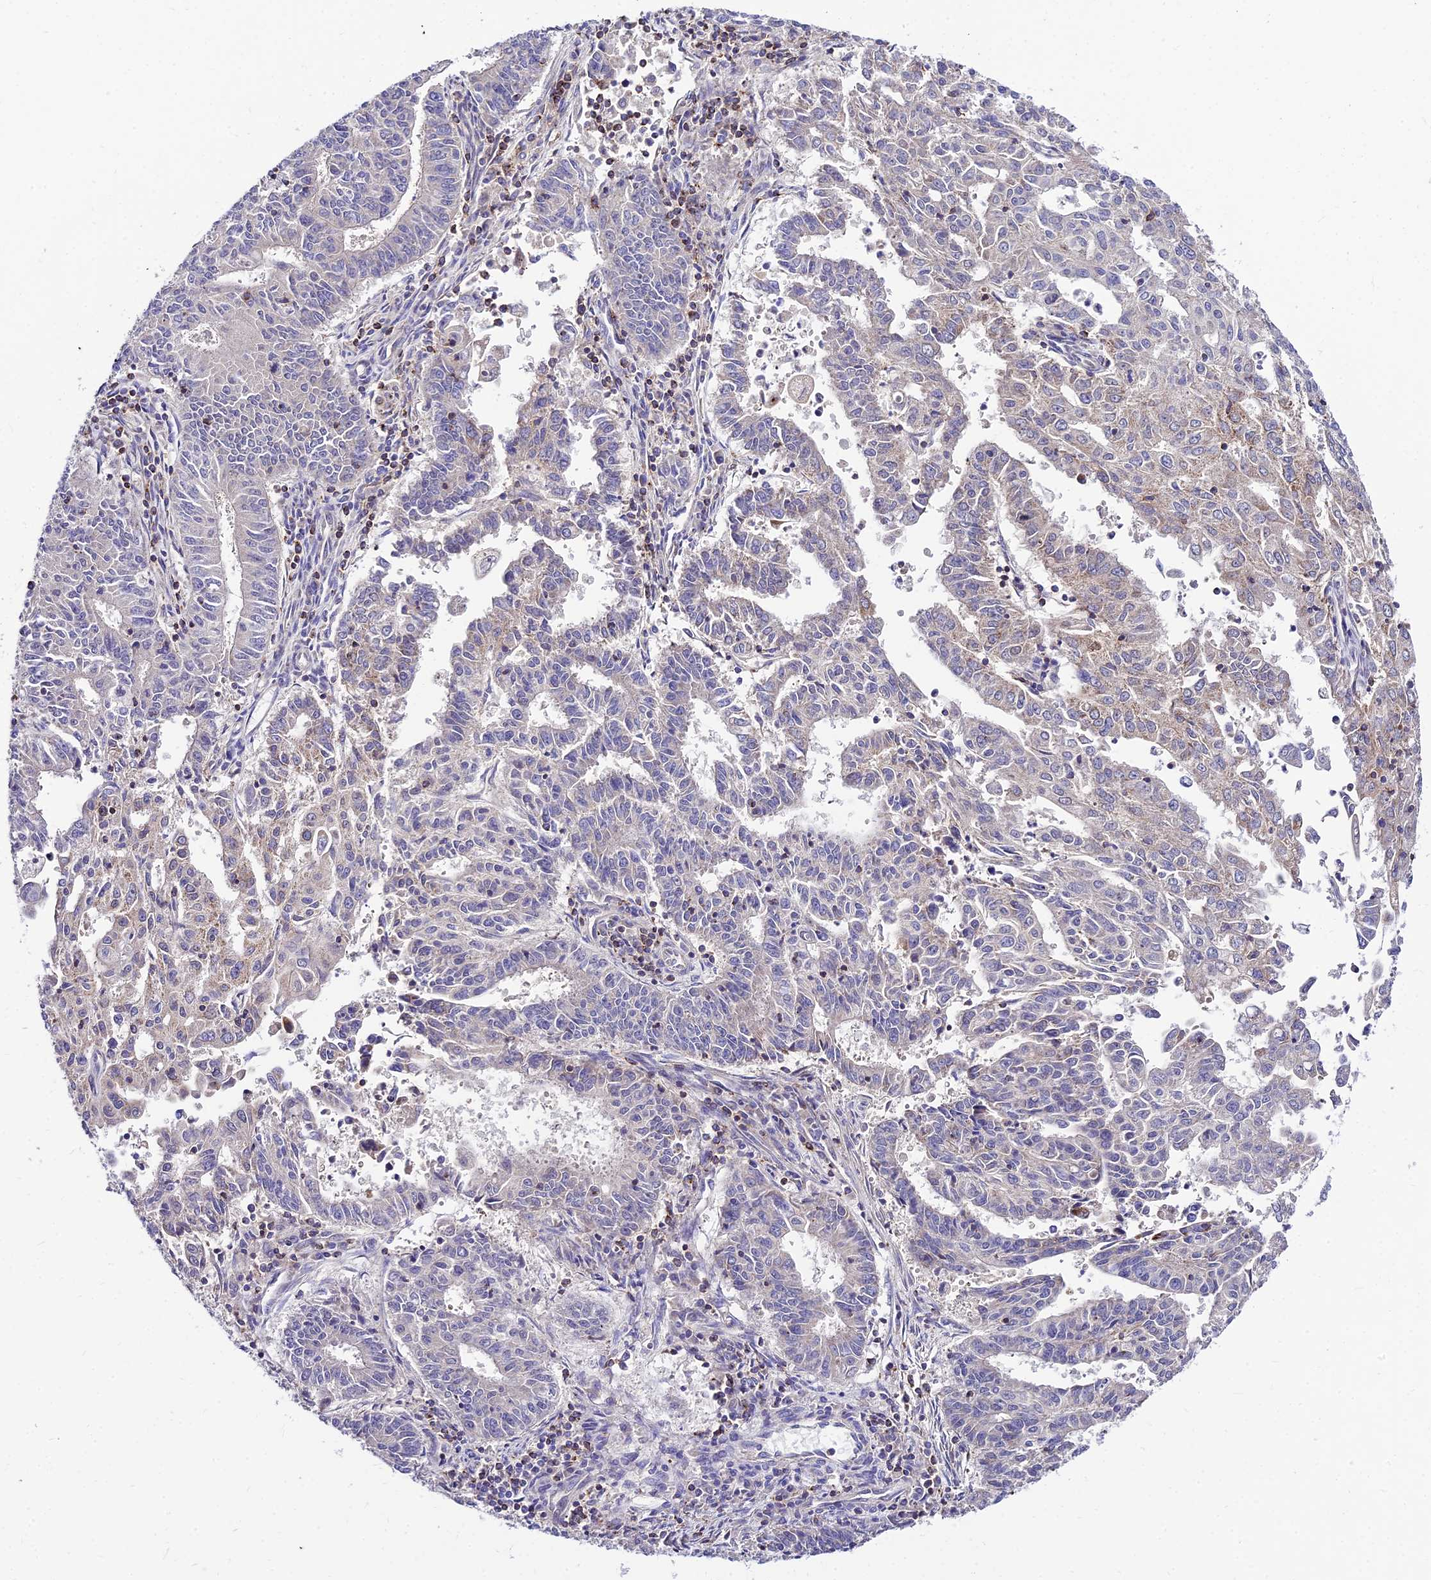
{"staining": {"intensity": "weak", "quantity": "<25%", "location": "cytoplasmic/membranous"}, "tissue": "endometrial cancer", "cell_type": "Tumor cells", "image_type": "cancer", "snomed": [{"axis": "morphology", "description": "Adenocarcinoma, NOS"}, {"axis": "topography", "description": "Endometrium"}], "caption": "Immunohistochemistry micrograph of neoplastic tissue: endometrial cancer stained with DAB (3,3'-diaminobenzidine) displays no significant protein expression in tumor cells. Brightfield microscopy of immunohistochemistry (IHC) stained with DAB (brown) and hematoxylin (blue), captured at high magnification.", "gene": "C6orf132", "patient": {"sex": "female", "age": 59}}